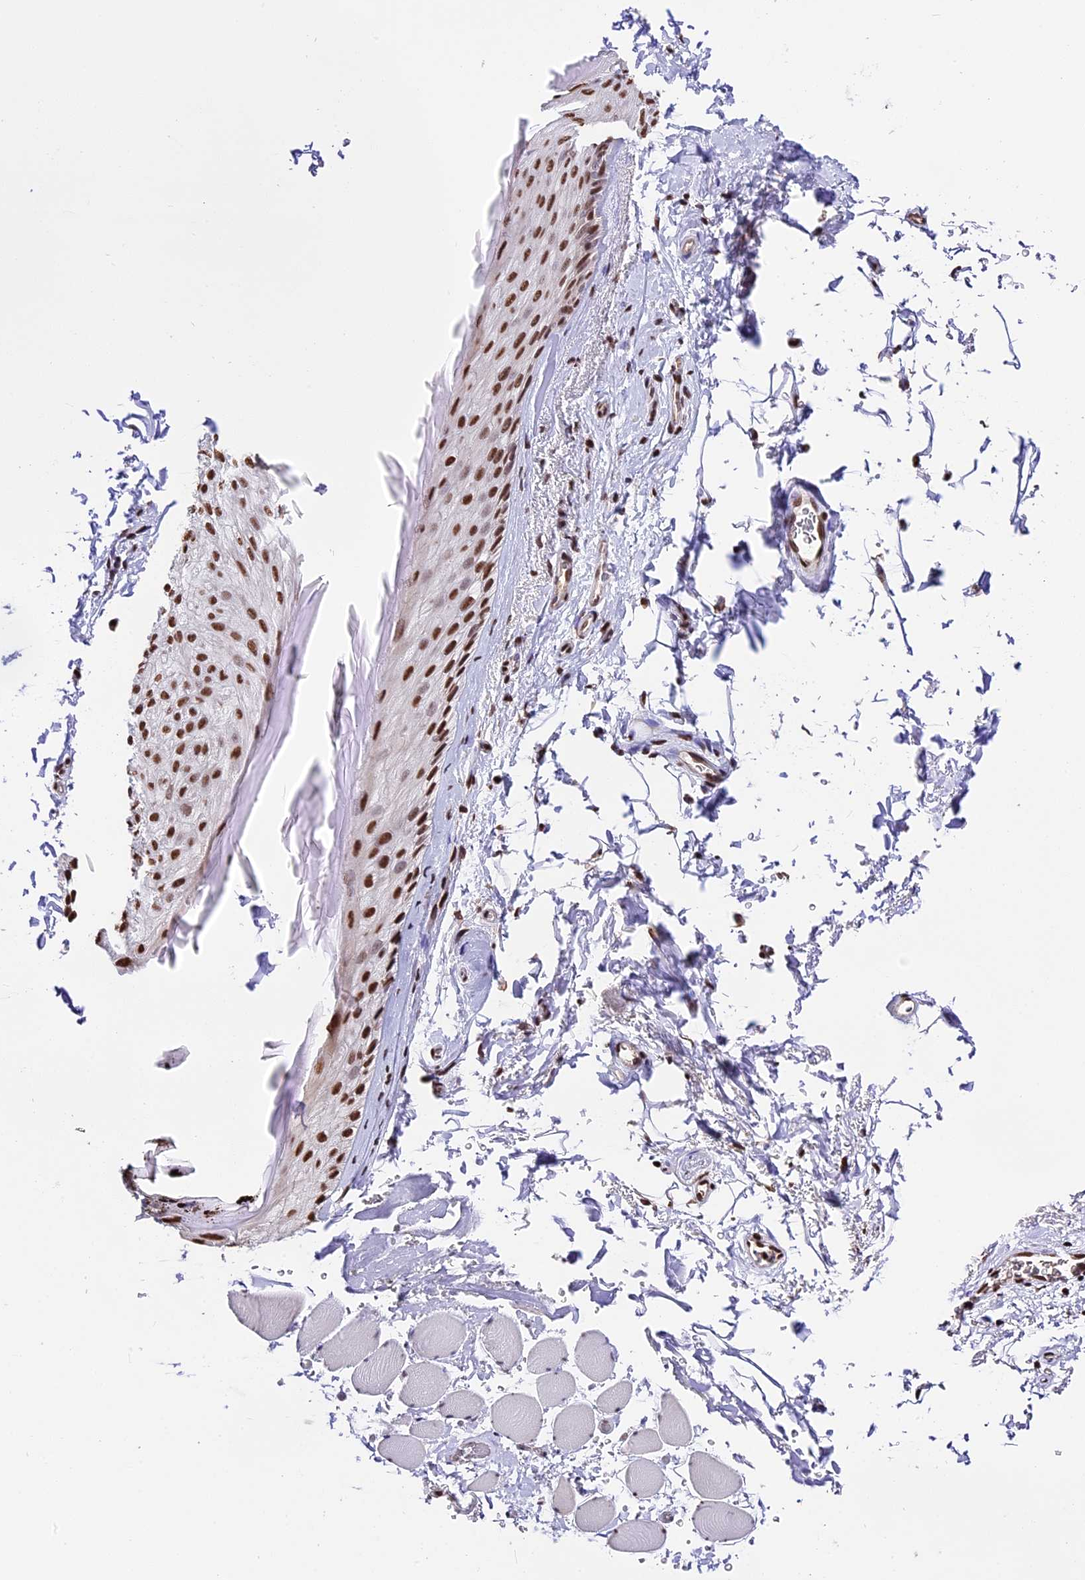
{"staining": {"intensity": "strong", "quantity": ">75%", "location": "cytoplasmic/membranous,nuclear"}, "tissue": "skin", "cell_type": "Epidermal cells", "image_type": "normal", "snomed": [{"axis": "morphology", "description": "Normal tissue, NOS"}, {"axis": "topography", "description": "Anal"}], "caption": "Immunohistochemistry image of benign human skin stained for a protein (brown), which reveals high levels of strong cytoplasmic/membranous,nuclear expression in approximately >75% of epidermal cells.", "gene": "POLR3E", "patient": {"sex": "male", "age": 44}}